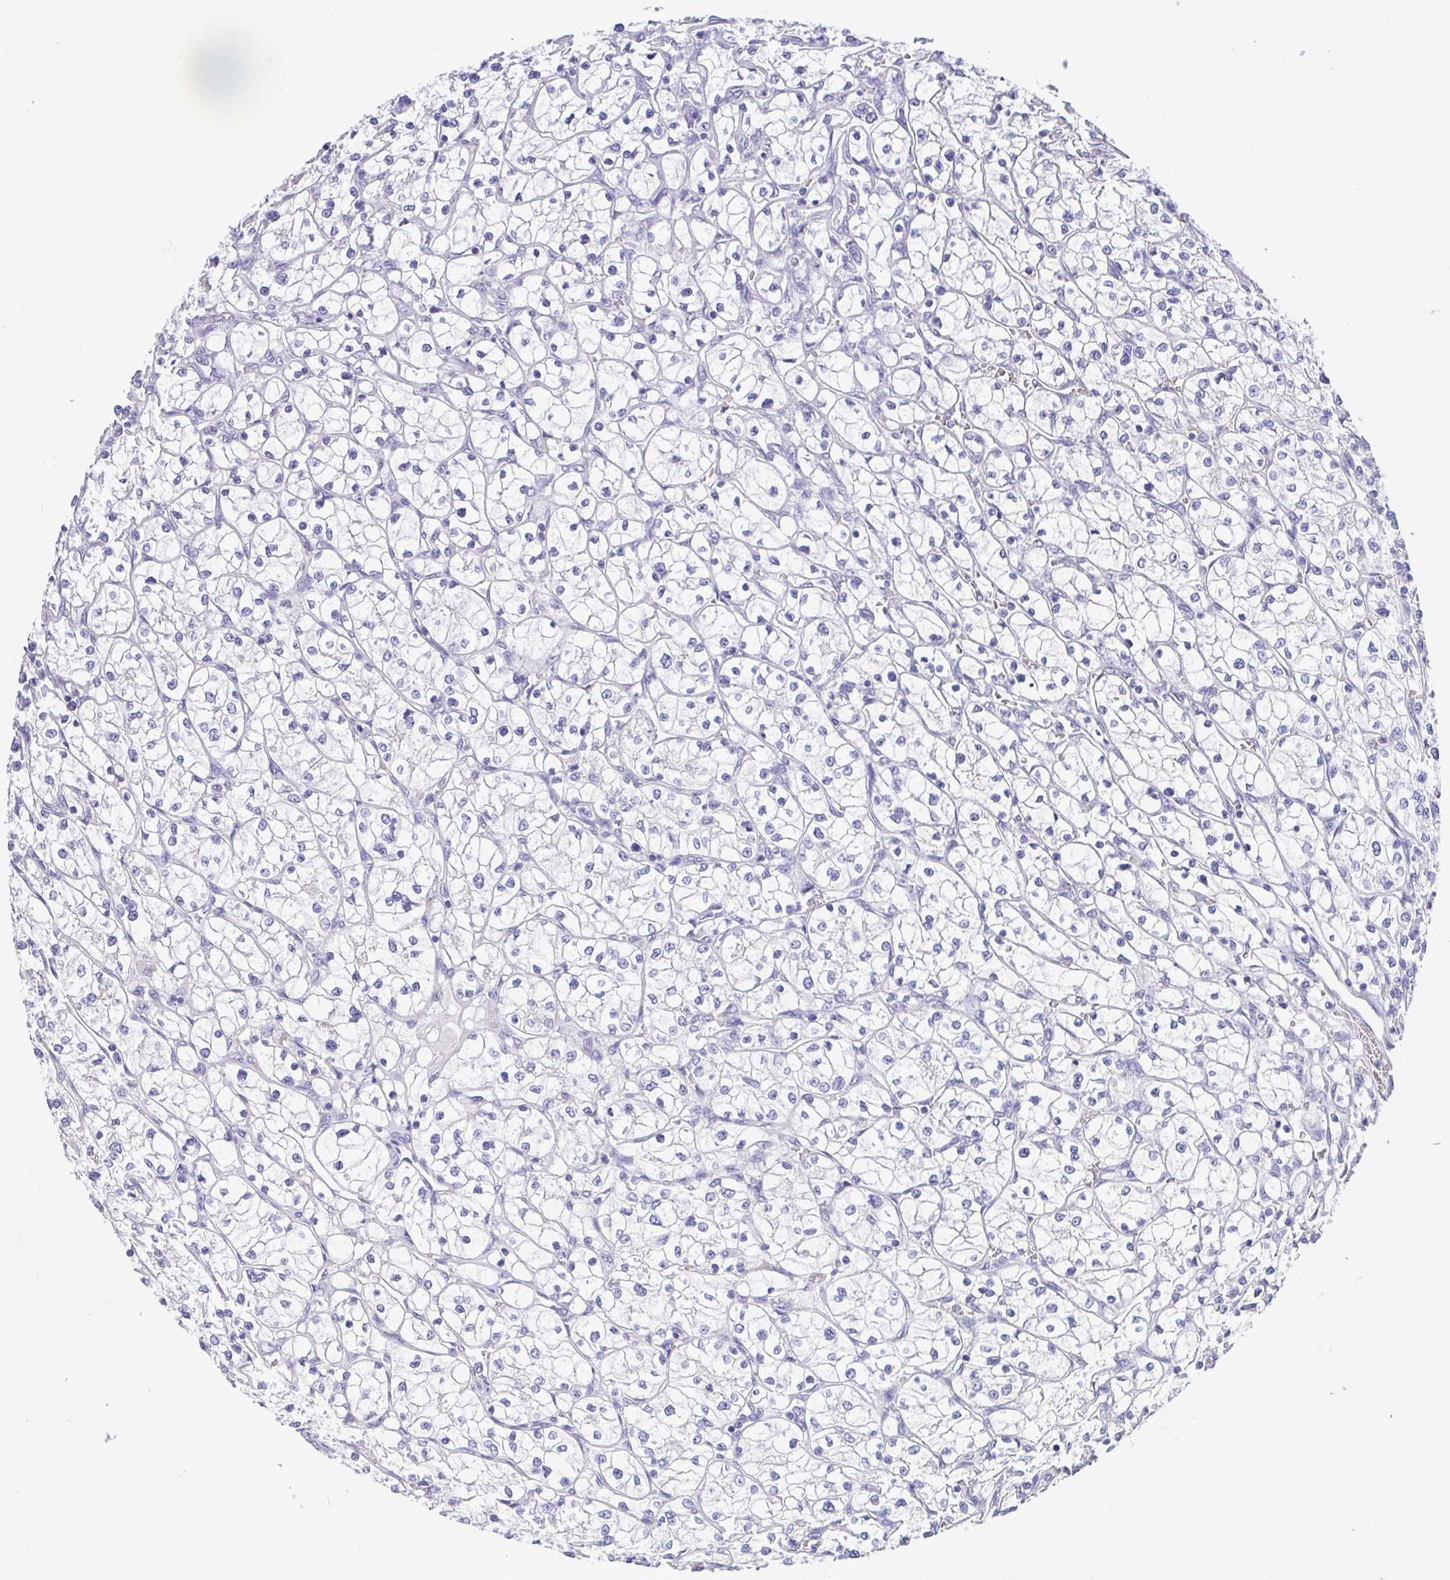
{"staining": {"intensity": "negative", "quantity": "none", "location": "none"}, "tissue": "renal cancer", "cell_type": "Tumor cells", "image_type": "cancer", "snomed": [{"axis": "morphology", "description": "Adenocarcinoma, NOS"}, {"axis": "topography", "description": "Kidney"}], "caption": "Renal adenocarcinoma stained for a protein using IHC exhibits no expression tumor cells.", "gene": "TIPIN", "patient": {"sex": "female", "age": 64}}